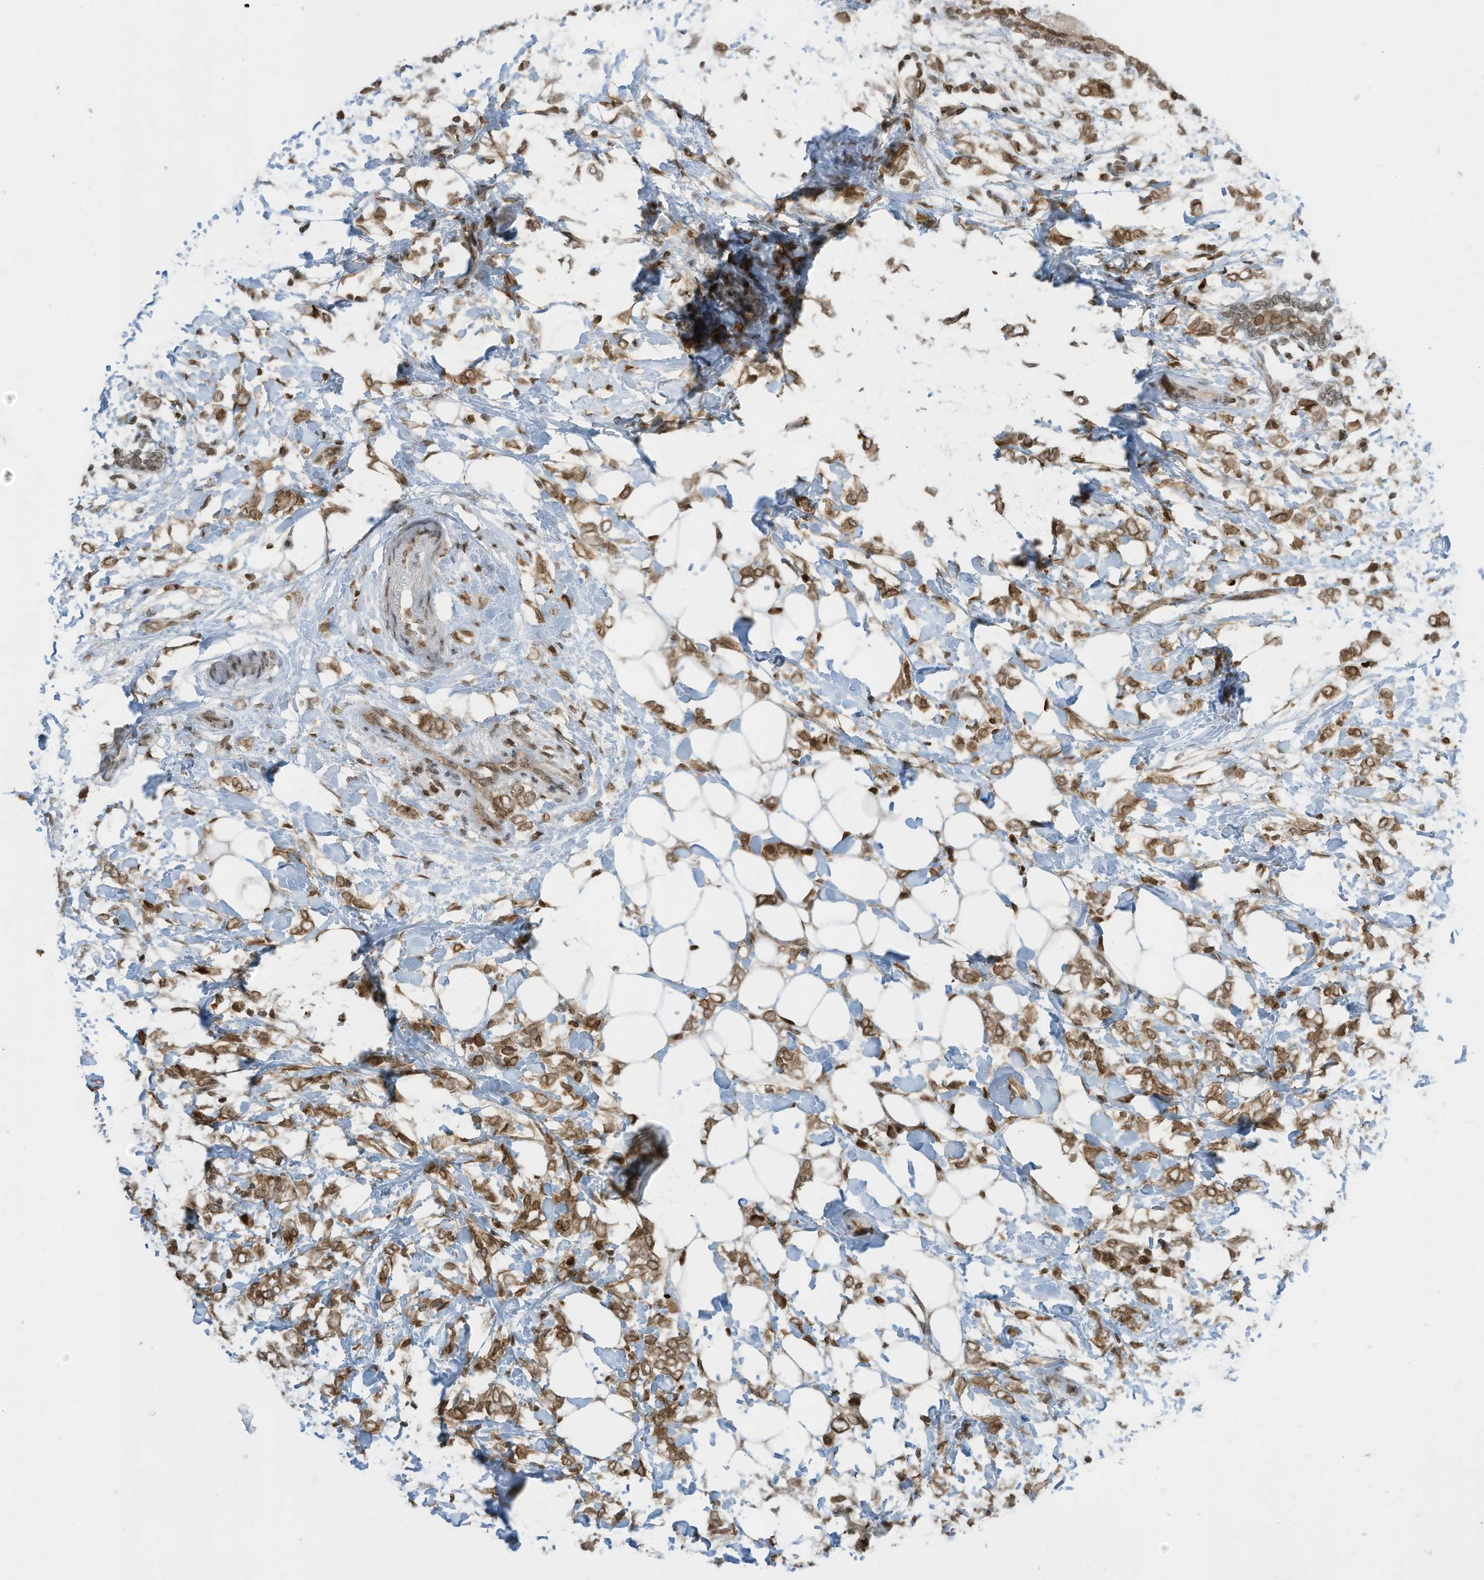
{"staining": {"intensity": "moderate", "quantity": ">75%", "location": "cytoplasmic/membranous,nuclear"}, "tissue": "breast cancer", "cell_type": "Tumor cells", "image_type": "cancer", "snomed": [{"axis": "morphology", "description": "Normal tissue, NOS"}, {"axis": "morphology", "description": "Lobular carcinoma"}, {"axis": "topography", "description": "Breast"}], "caption": "Breast cancer (lobular carcinoma) was stained to show a protein in brown. There is medium levels of moderate cytoplasmic/membranous and nuclear positivity in about >75% of tumor cells.", "gene": "KPNB1", "patient": {"sex": "female", "age": 47}}